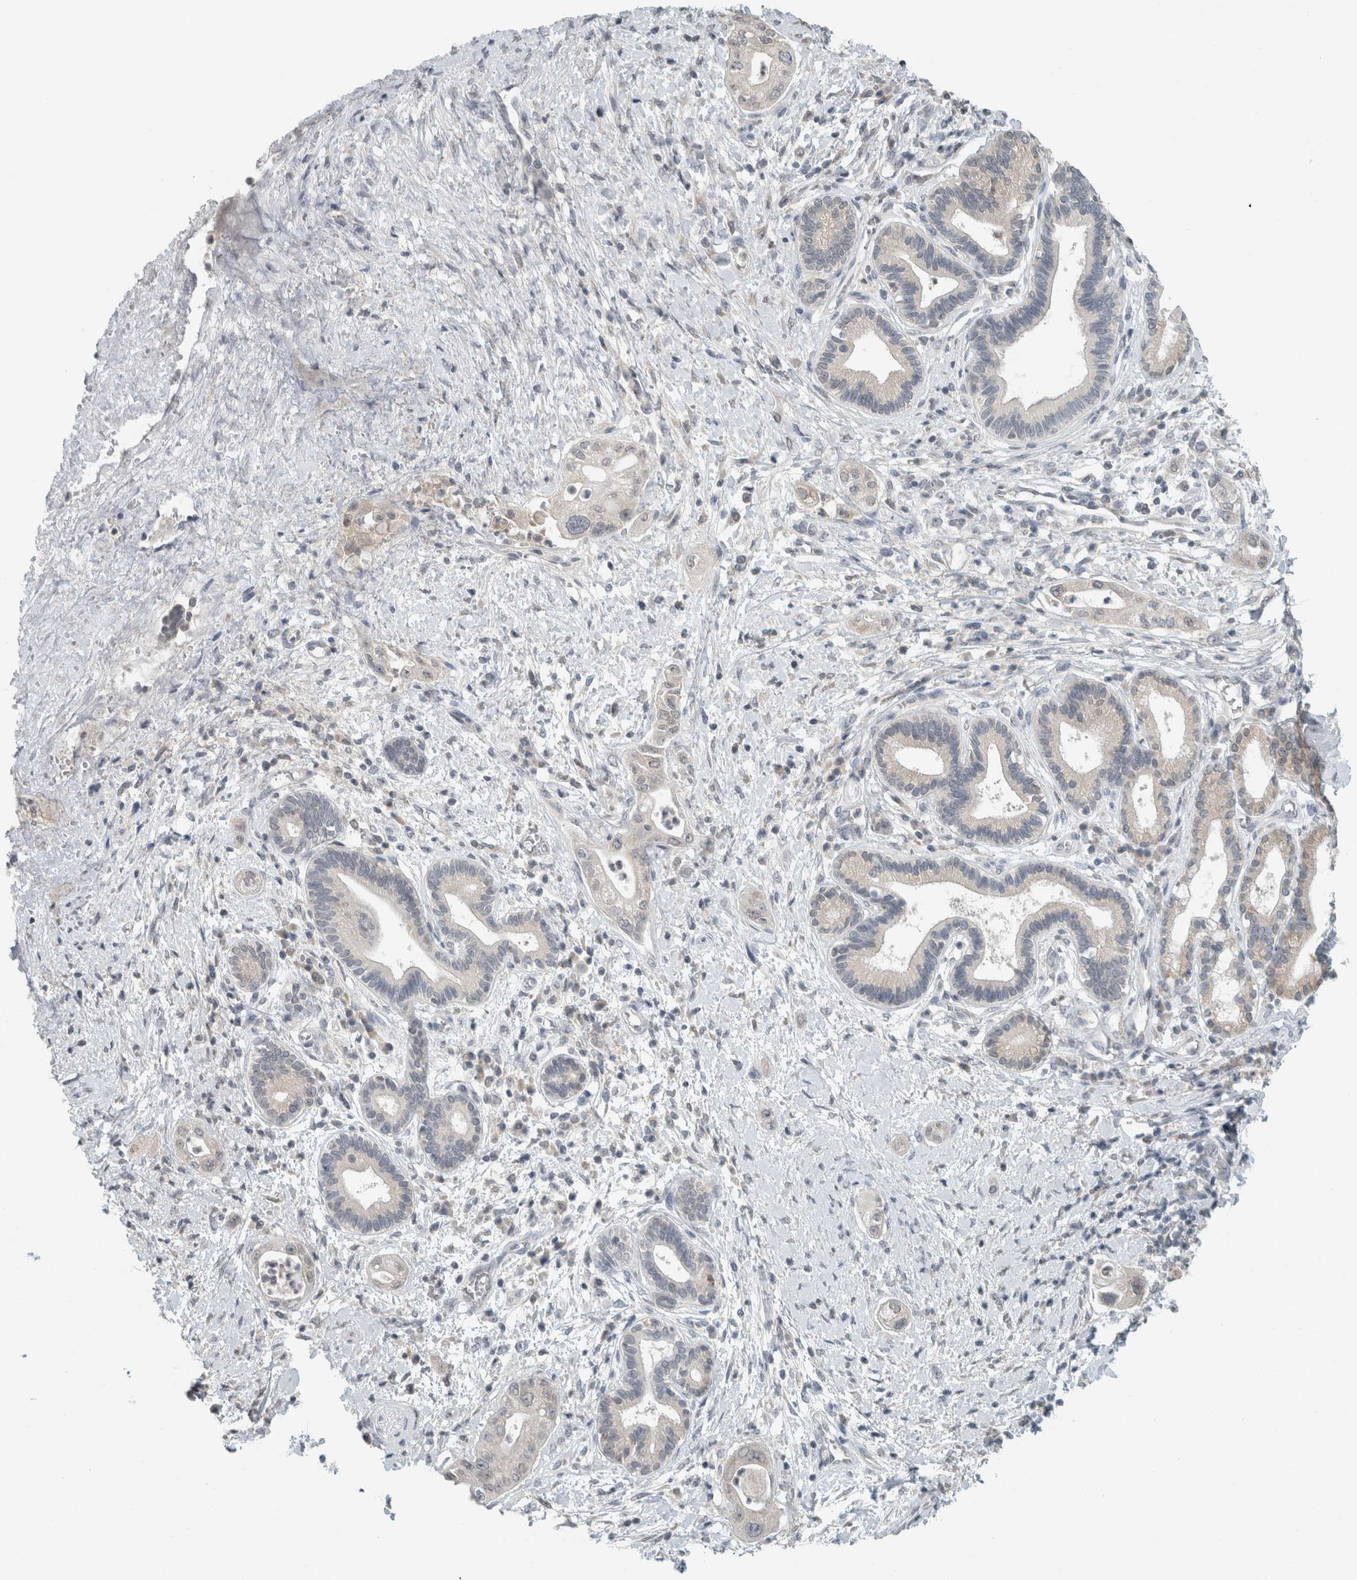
{"staining": {"intensity": "negative", "quantity": "none", "location": "none"}, "tissue": "pancreatic cancer", "cell_type": "Tumor cells", "image_type": "cancer", "snomed": [{"axis": "morphology", "description": "Adenocarcinoma, NOS"}, {"axis": "topography", "description": "Pancreas"}], "caption": "Tumor cells are negative for protein expression in human adenocarcinoma (pancreatic).", "gene": "TRIT1", "patient": {"sex": "male", "age": 58}}